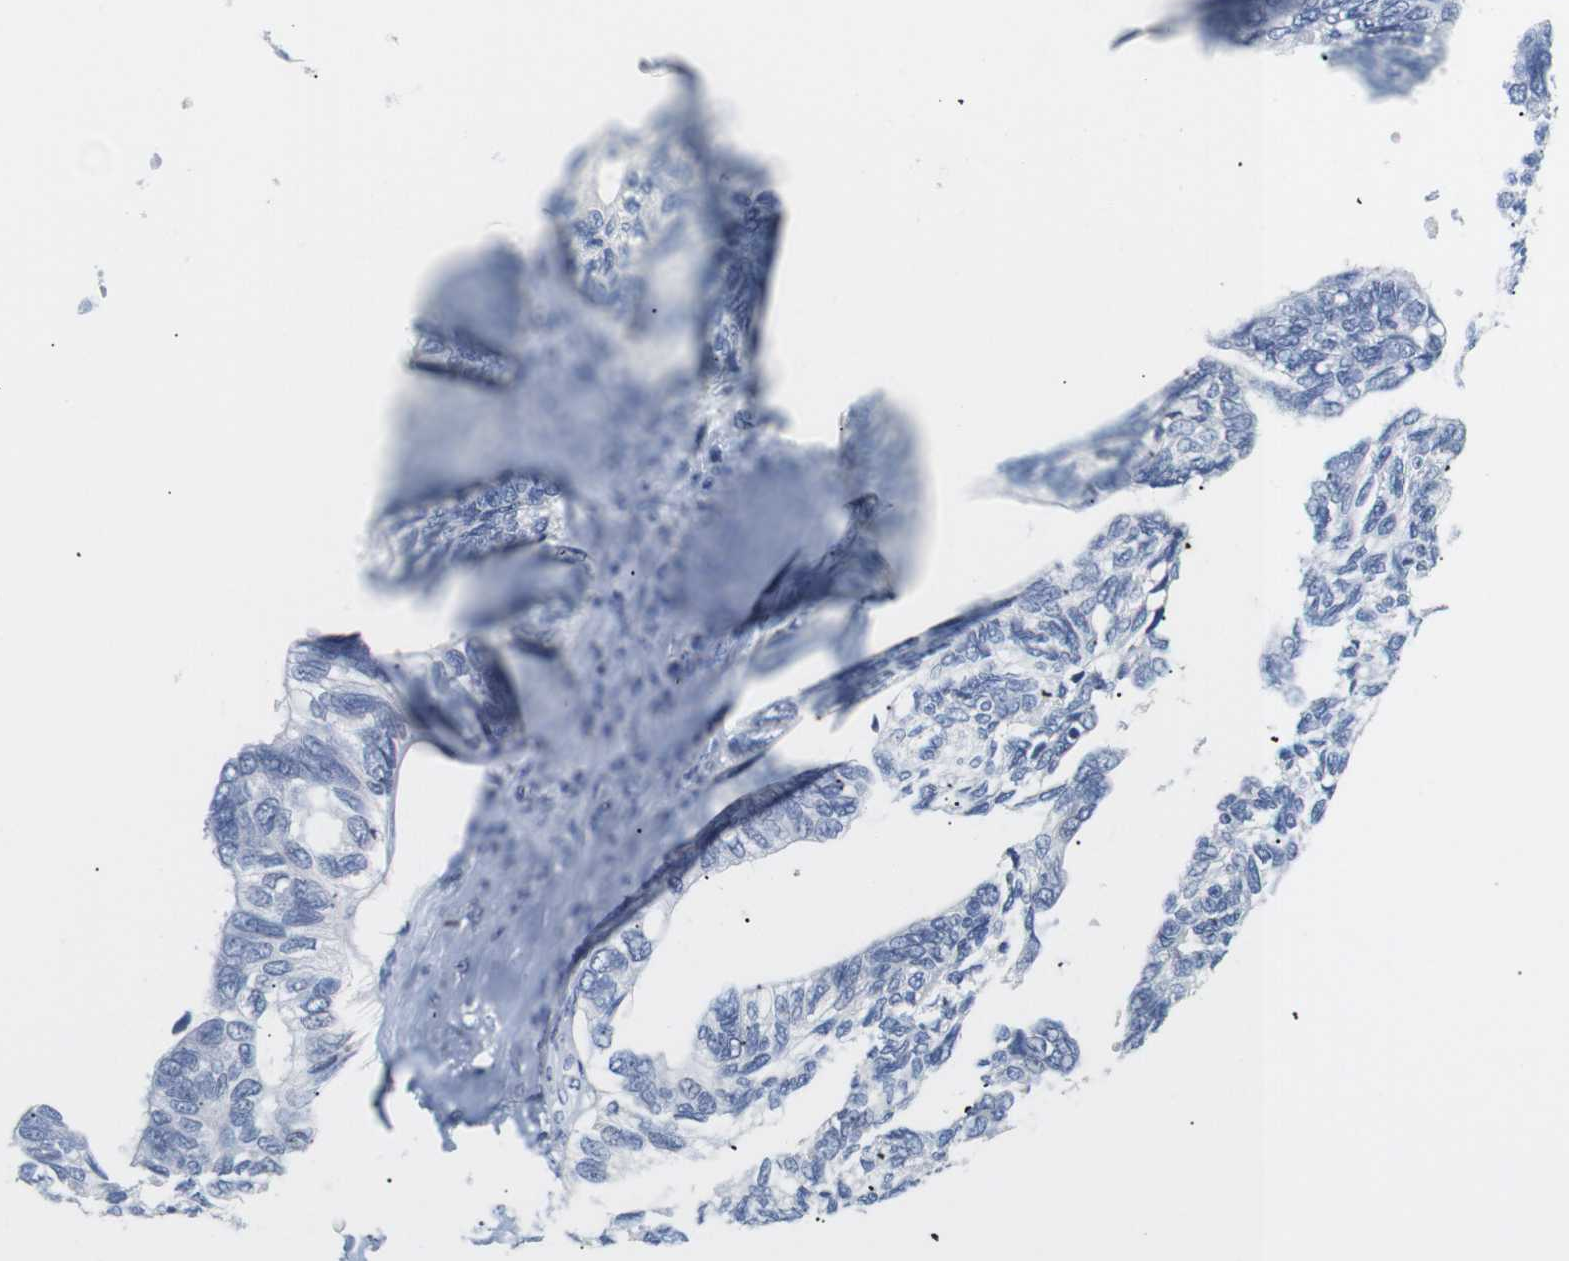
{"staining": {"intensity": "negative", "quantity": "none", "location": "none"}, "tissue": "ovarian cancer", "cell_type": "Tumor cells", "image_type": "cancer", "snomed": [{"axis": "morphology", "description": "Cystadenocarcinoma, serous, NOS"}, {"axis": "topography", "description": "Ovary"}], "caption": "An immunohistochemistry (IHC) photomicrograph of ovarian cancer (serous cystadenocarcinoma) is shown. There is no staining in tumor cells of ovarian cancer (serous cystadenocarcinoma).", "gene": "TRIM5", "patient": {"sex": "female", "age": 79}}